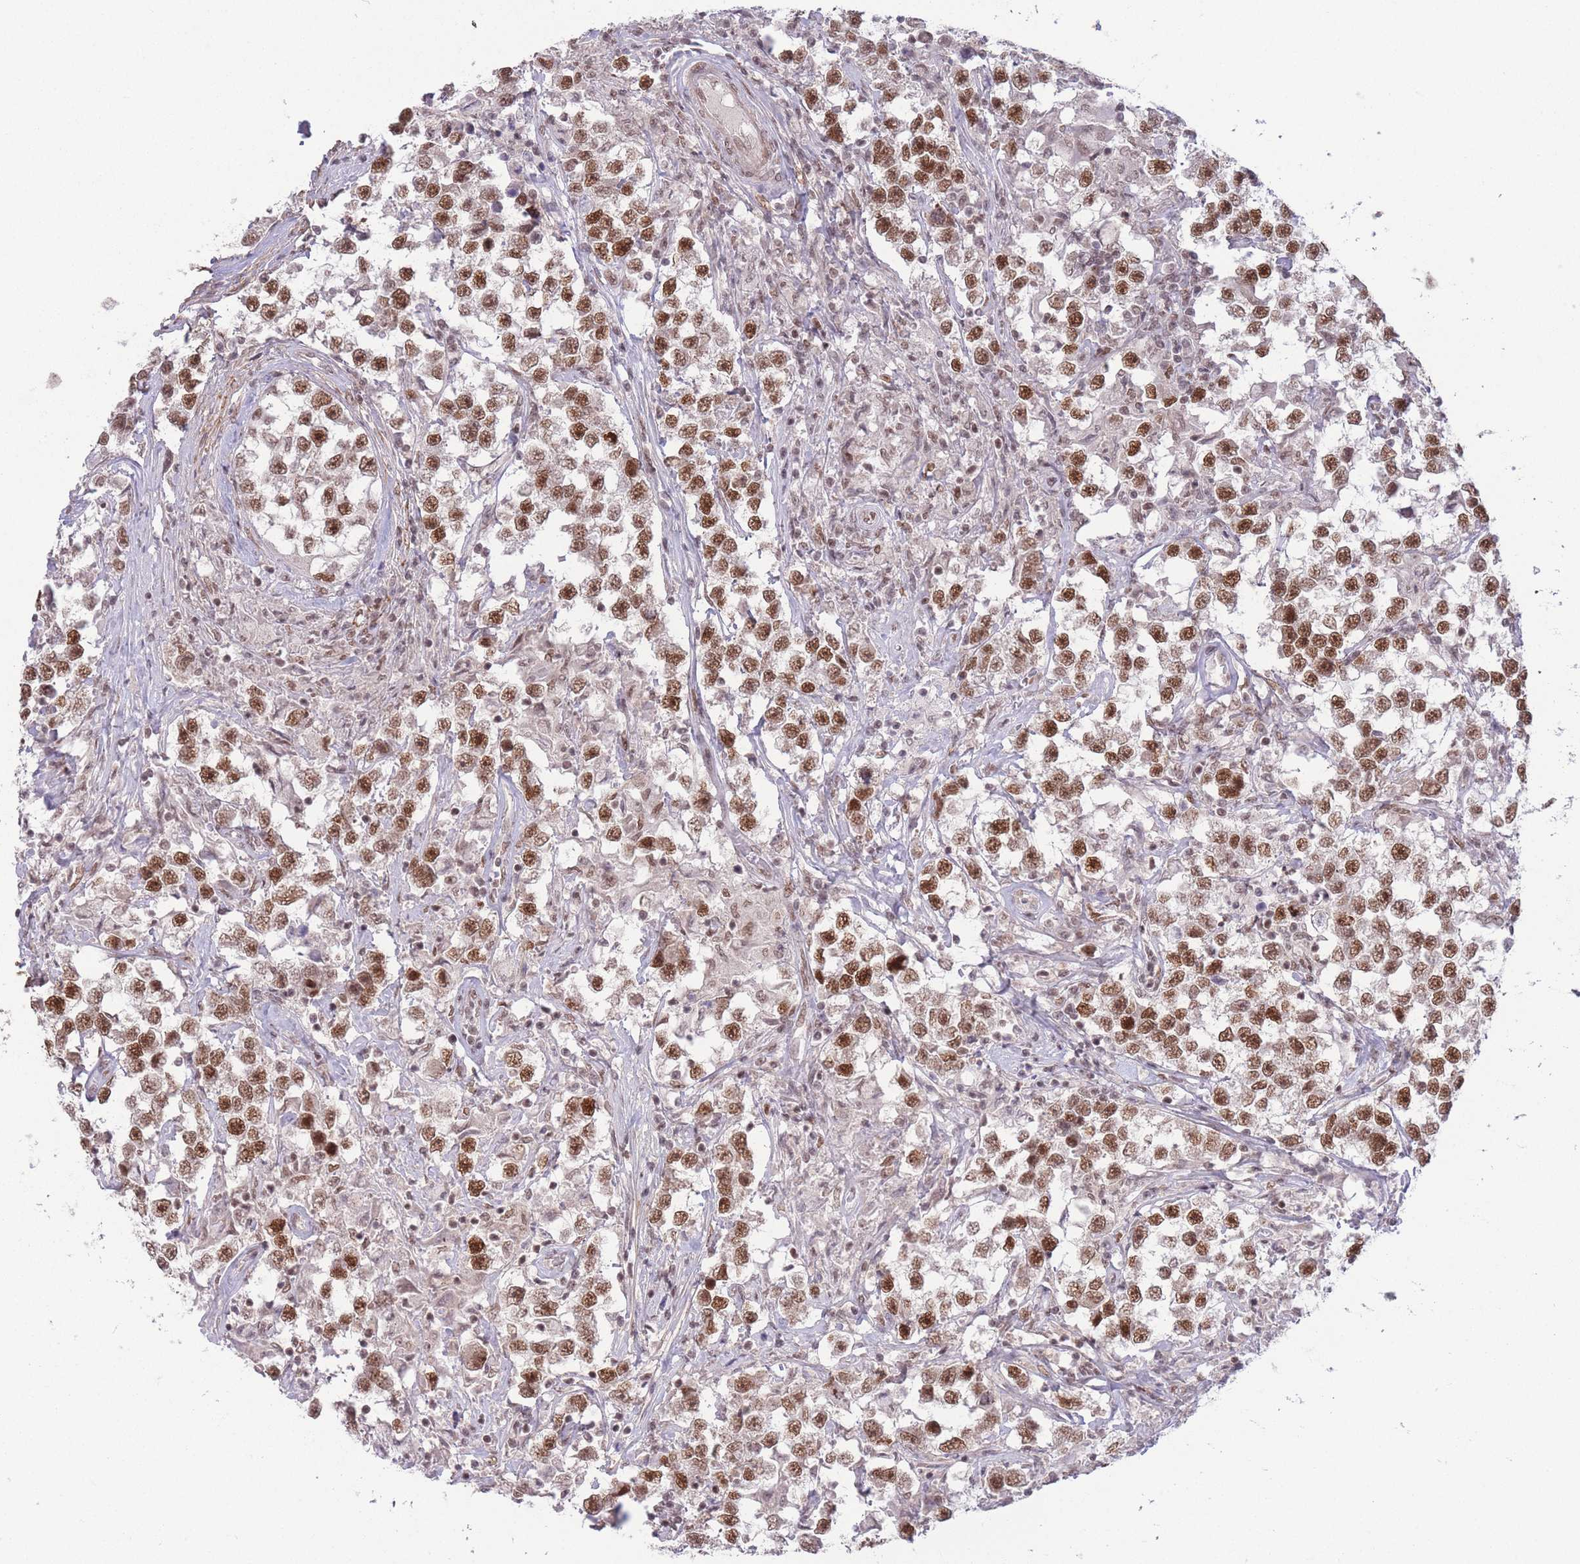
{"staining": {"intensity": "moderate", "quantity": ">75%", "location": "nuclear"}, "tissue": "testis cancer", "cell_type": "Tumor cells", "image_type": "cancer", "snomed": [{"axis": "morphology", "description": "Seminoma, NOS"}, {"axis": "topography", "description": "Testis"}], "caption": "Testis seminoma stained with a protein marker shows moderate staining in tumor cells.", "gene": "CARD8", "patient": {"sex": "male", "age": 46}}